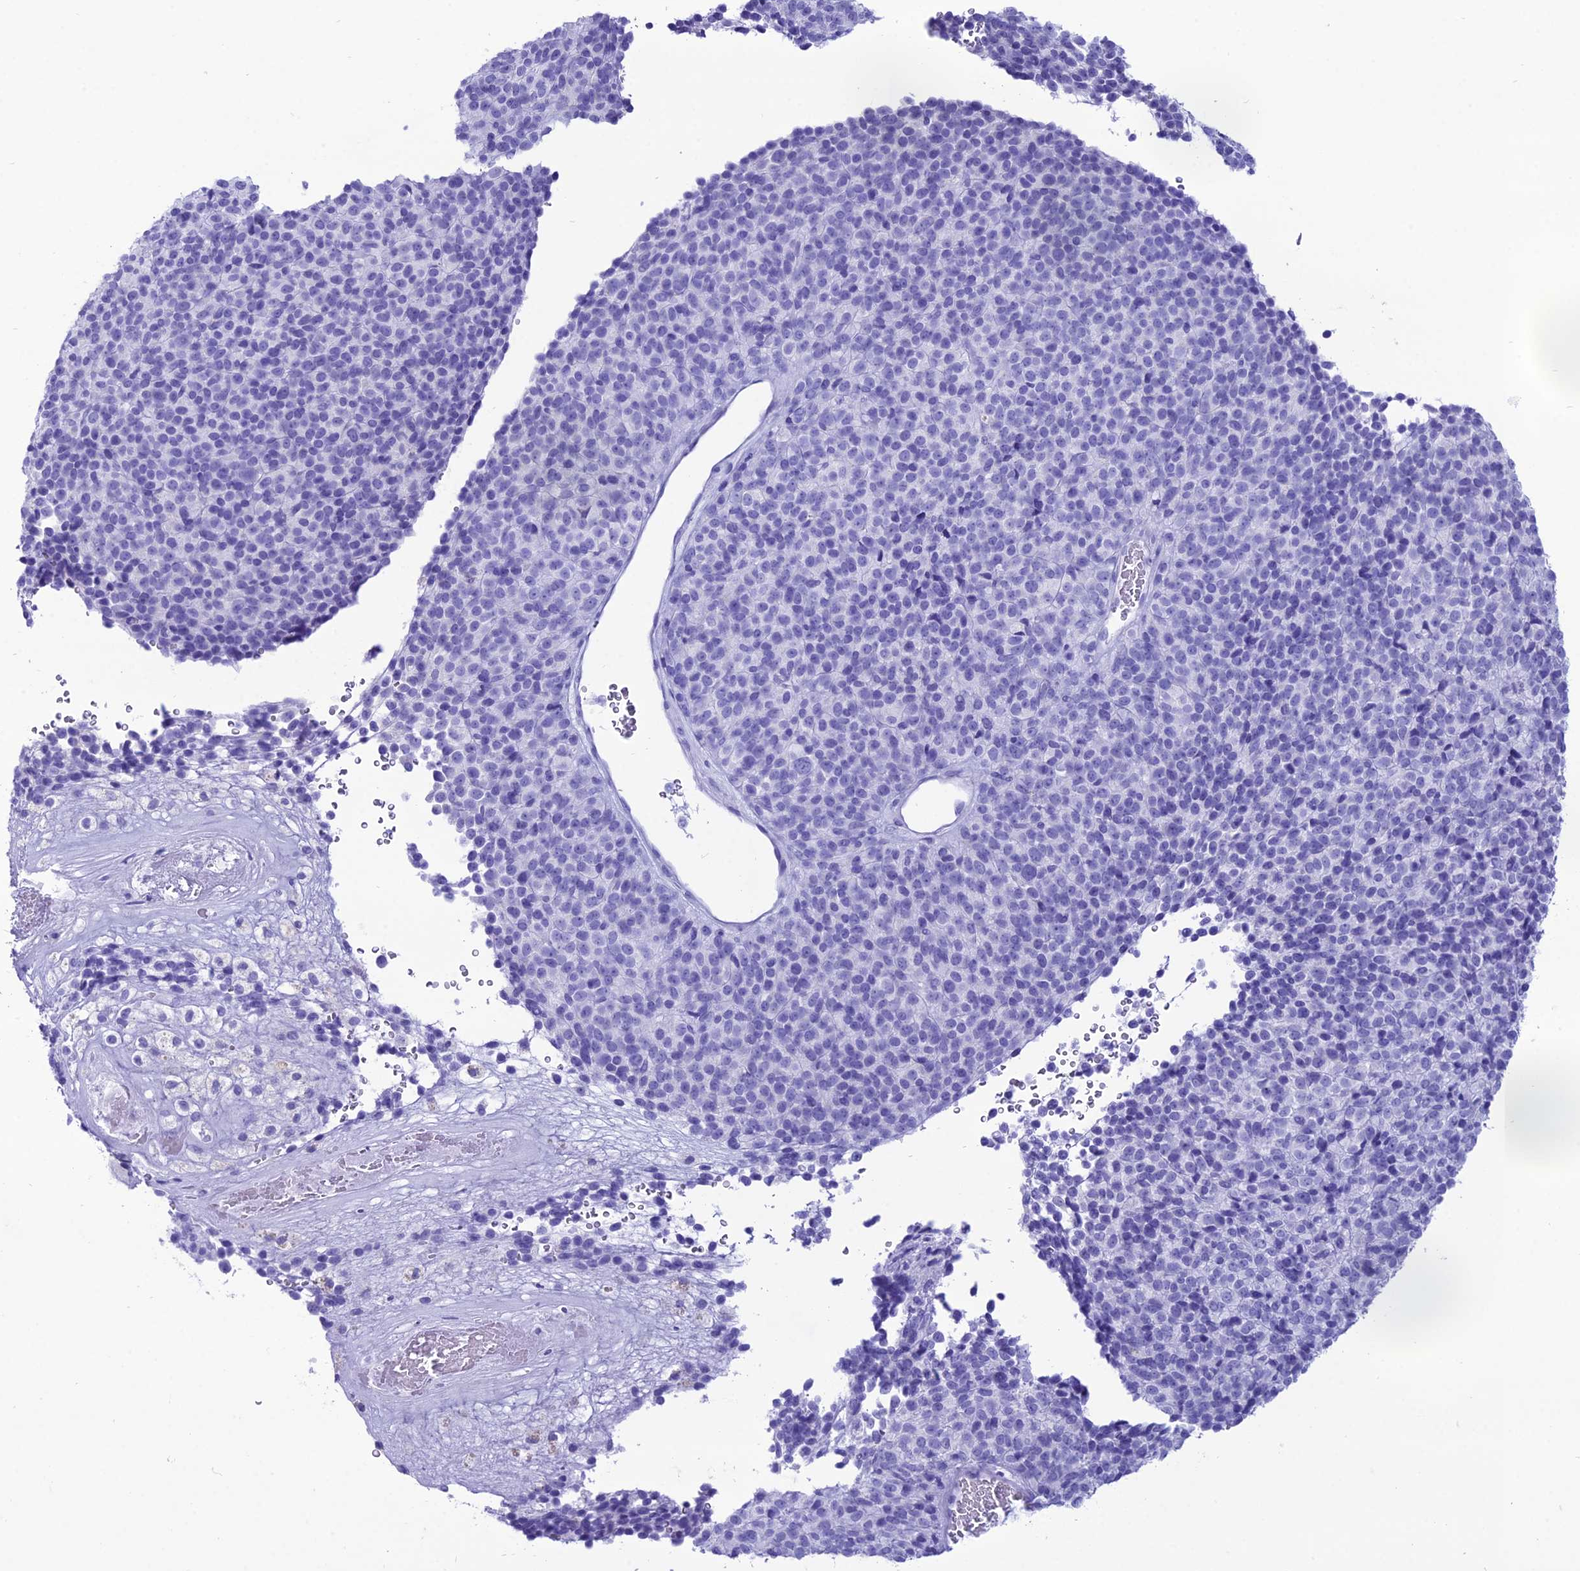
{"staining": {"intensity": "negative", "quantity": "none", "location": "none"}, "tissue": "melanoma", "cell_type": "Tumor cells", "image_type": "cancer", "snomed": [{"axis": "morphology", "description": "Malignant melanoma, Metastatic site"}, {"axis": "topography", "description": "Brain"}], "caption": "Tumor cells are negative for brown protein staining in melanoma.", "gene": "PNMA5", "patient": {"sex": "female", "age": 56}}